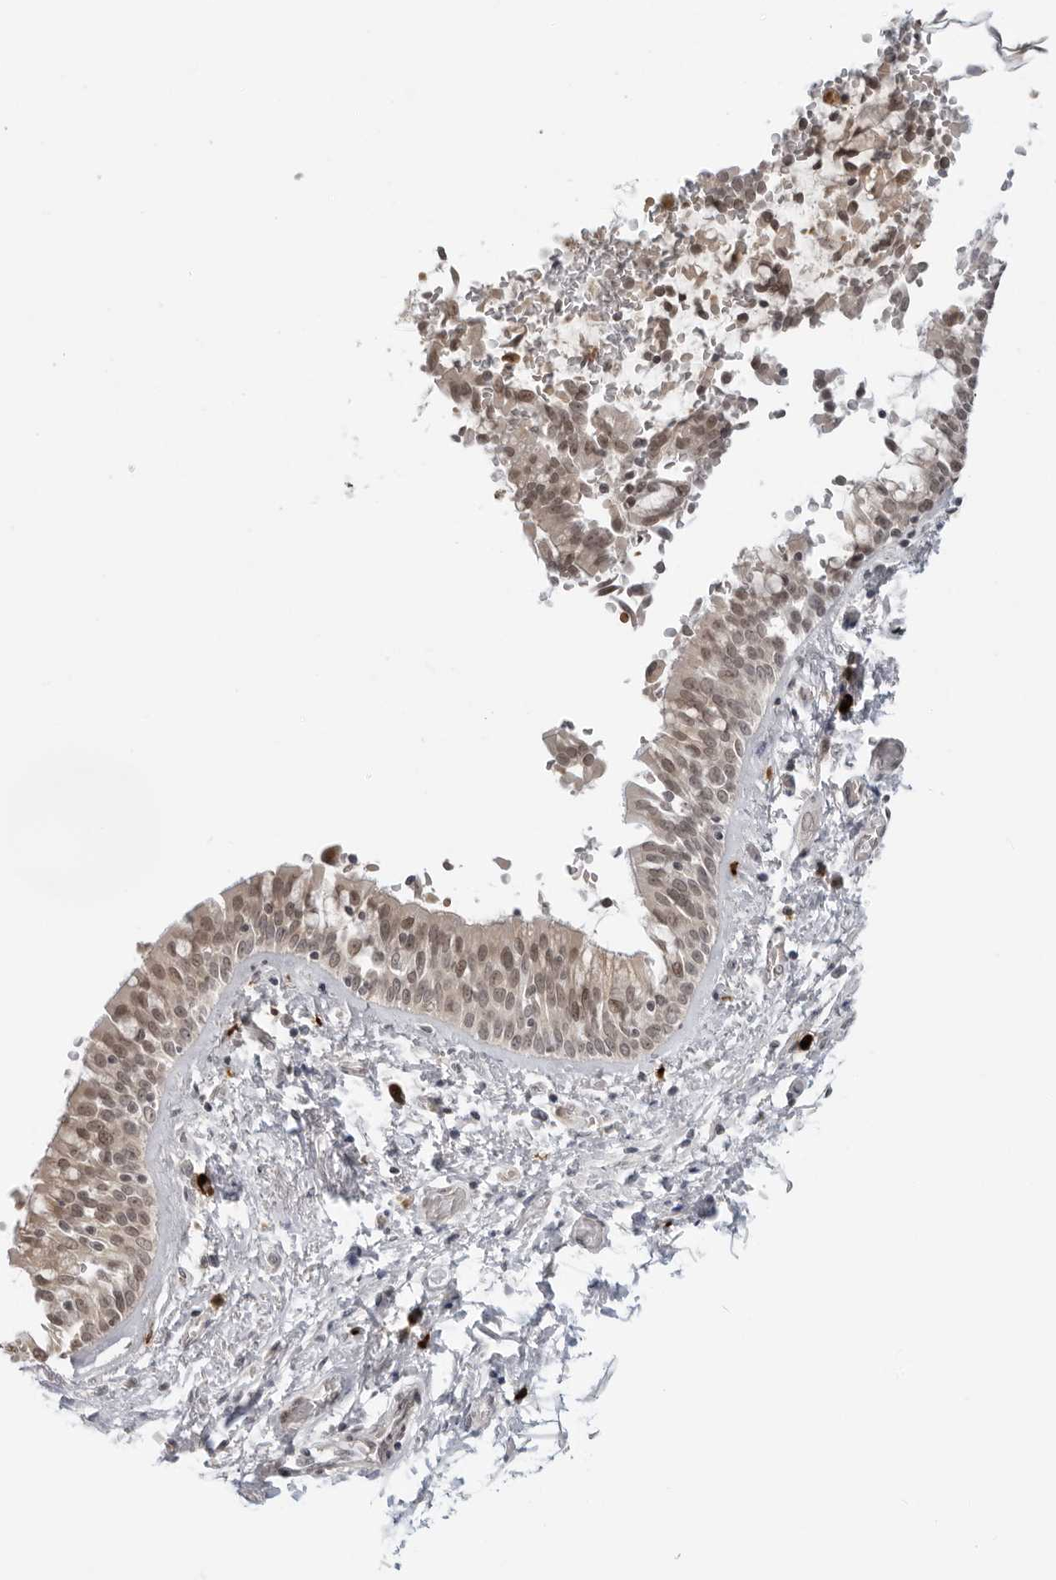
{"staining": {"intensity": "weak", "quantity": "25%-75%", "location": "cytoplasmic/membranous,nuclear"}, "tissue": "bronchus", "cell_type": "Respiratory epithelial cells", "image_type": "normal", "snomed": [{"axis": "morphology", "description": "Normal tissue, NOS"}, {"axis": "morphology", "description": "Inflammation, NOS"}, {"axis": "topography", "description": "Cartilage tissue"}, {"axis": "topography", "description": "Bronchus"}, {"axis": "topography", "description": "Lung"}], "caption": "Immunohistochemical staining of benign human bronchus reveals 25%-75% levels of weak cytoplasmic/membranous,nuclear protein expression in approximately 25%-75% of respiratory epithelial cells.", "gene": "SUGCT", "patient": {"sex": "female", "age": 64}}